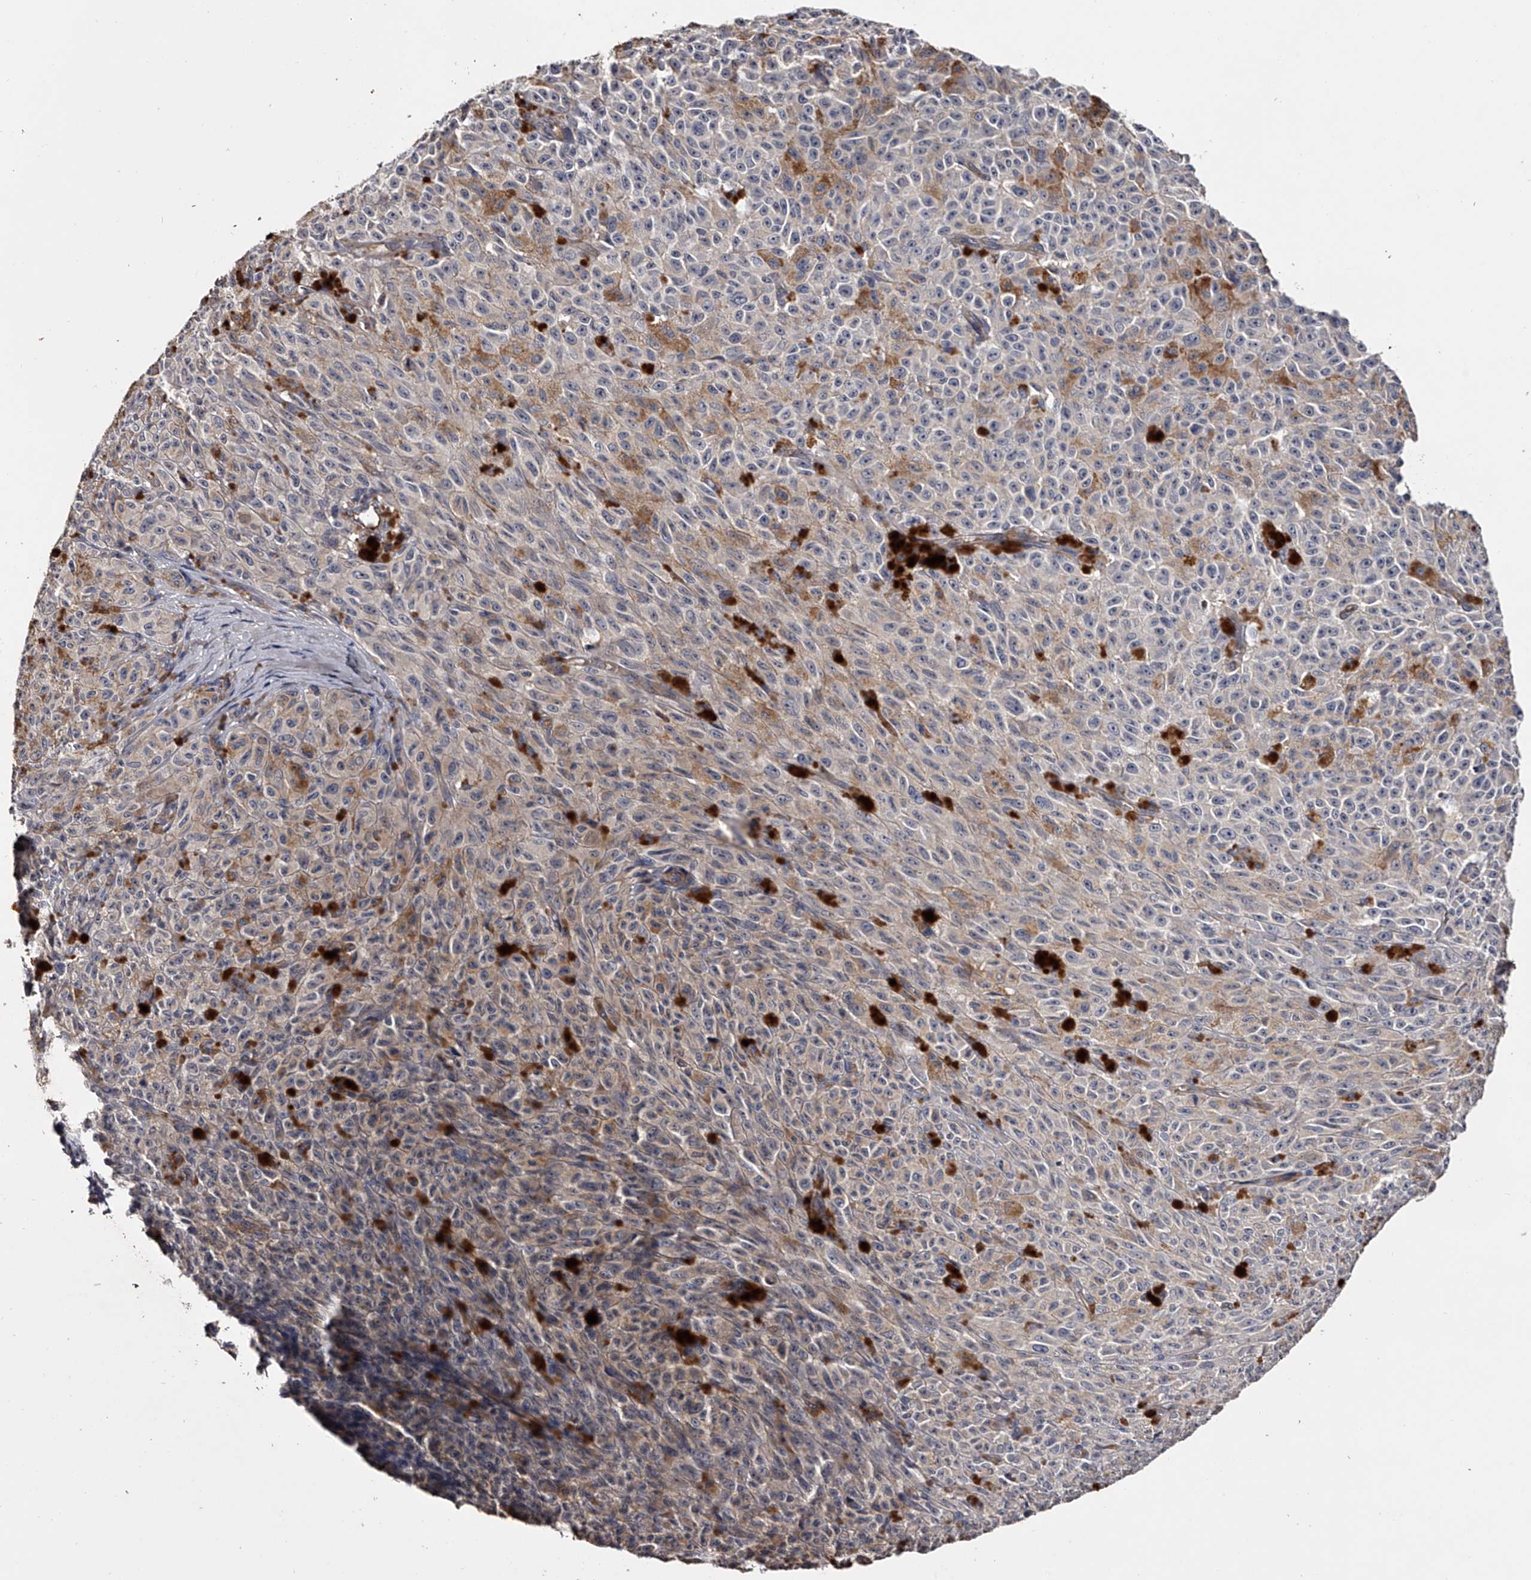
{"staining": {"intensity": "weak", "quantity": "<25%", "location": "cytoplasmic/membranous"}, "tissue": "melanoma", "cell_type": "Tumor cells", "image_type": "cancer", "snomed": [{"axis": "morphology", "description": "Malignant melanoma, NOS"}, {"axis": "topography", "description": "Skin"}], "caption": "Immunohistochemistry of human malignant melanoma exhibits no positivity in tumor cells.", "gene": "MDN1", "patient": {"sex": "female", "age": 82}}